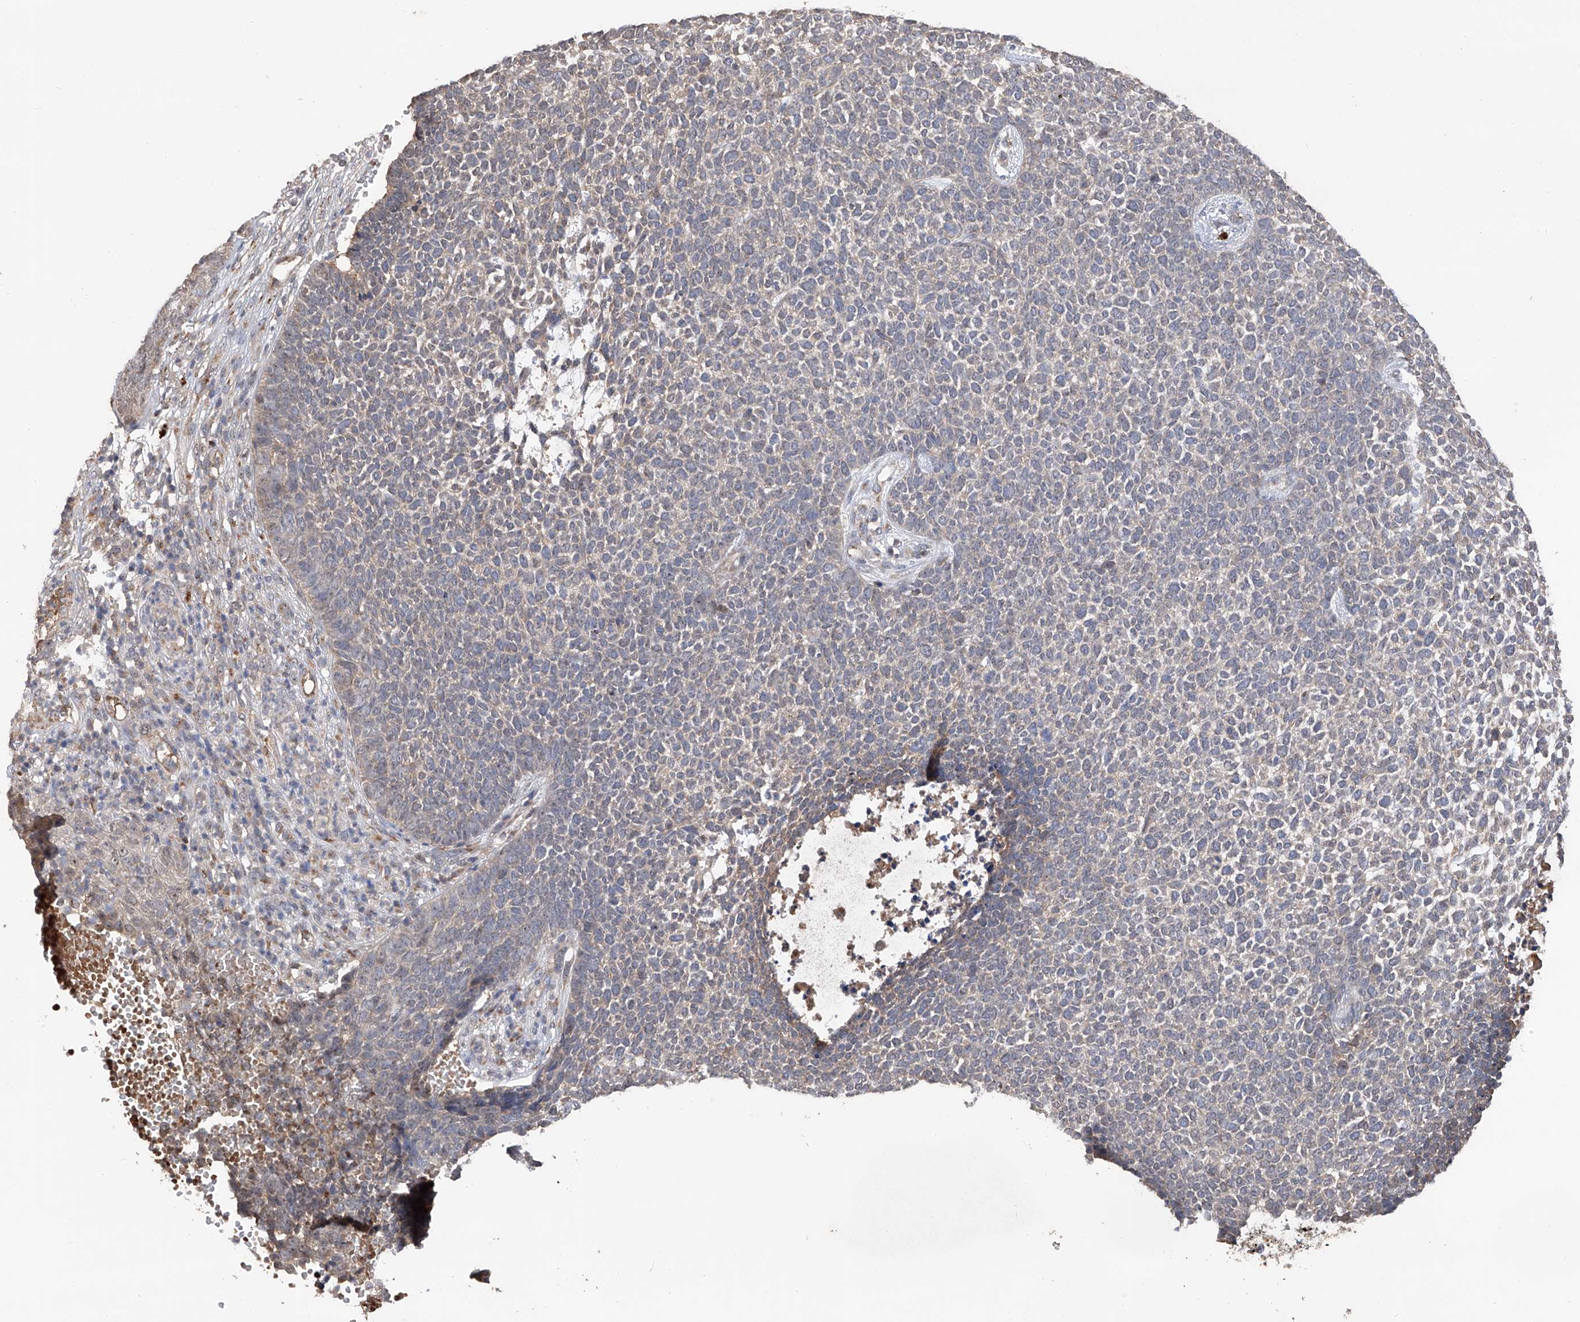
{"staining": {"intensity": "weak", "quantity": "<25%", "location": "cytoplasmic/membranous"}, "tissue": "skin cancer", "cell_type": "Tumor cells", "image_type": "cancer", "snomed": [{"axis": "morphology", "description": "Basal cell carcinoma"}, {"axis": "topography", "description": "Skin"}], "caption": "Immunohistochemical staining of basal cell carcinoma (skin) shows no significant staining in tumor cells. (Brightfield microscopy of DAB (3,3'-diaminobenzidine) immunohistochemistry at high magnification).", "gene": "EDN1", "patient": {"sex": "female", "age": 84}}